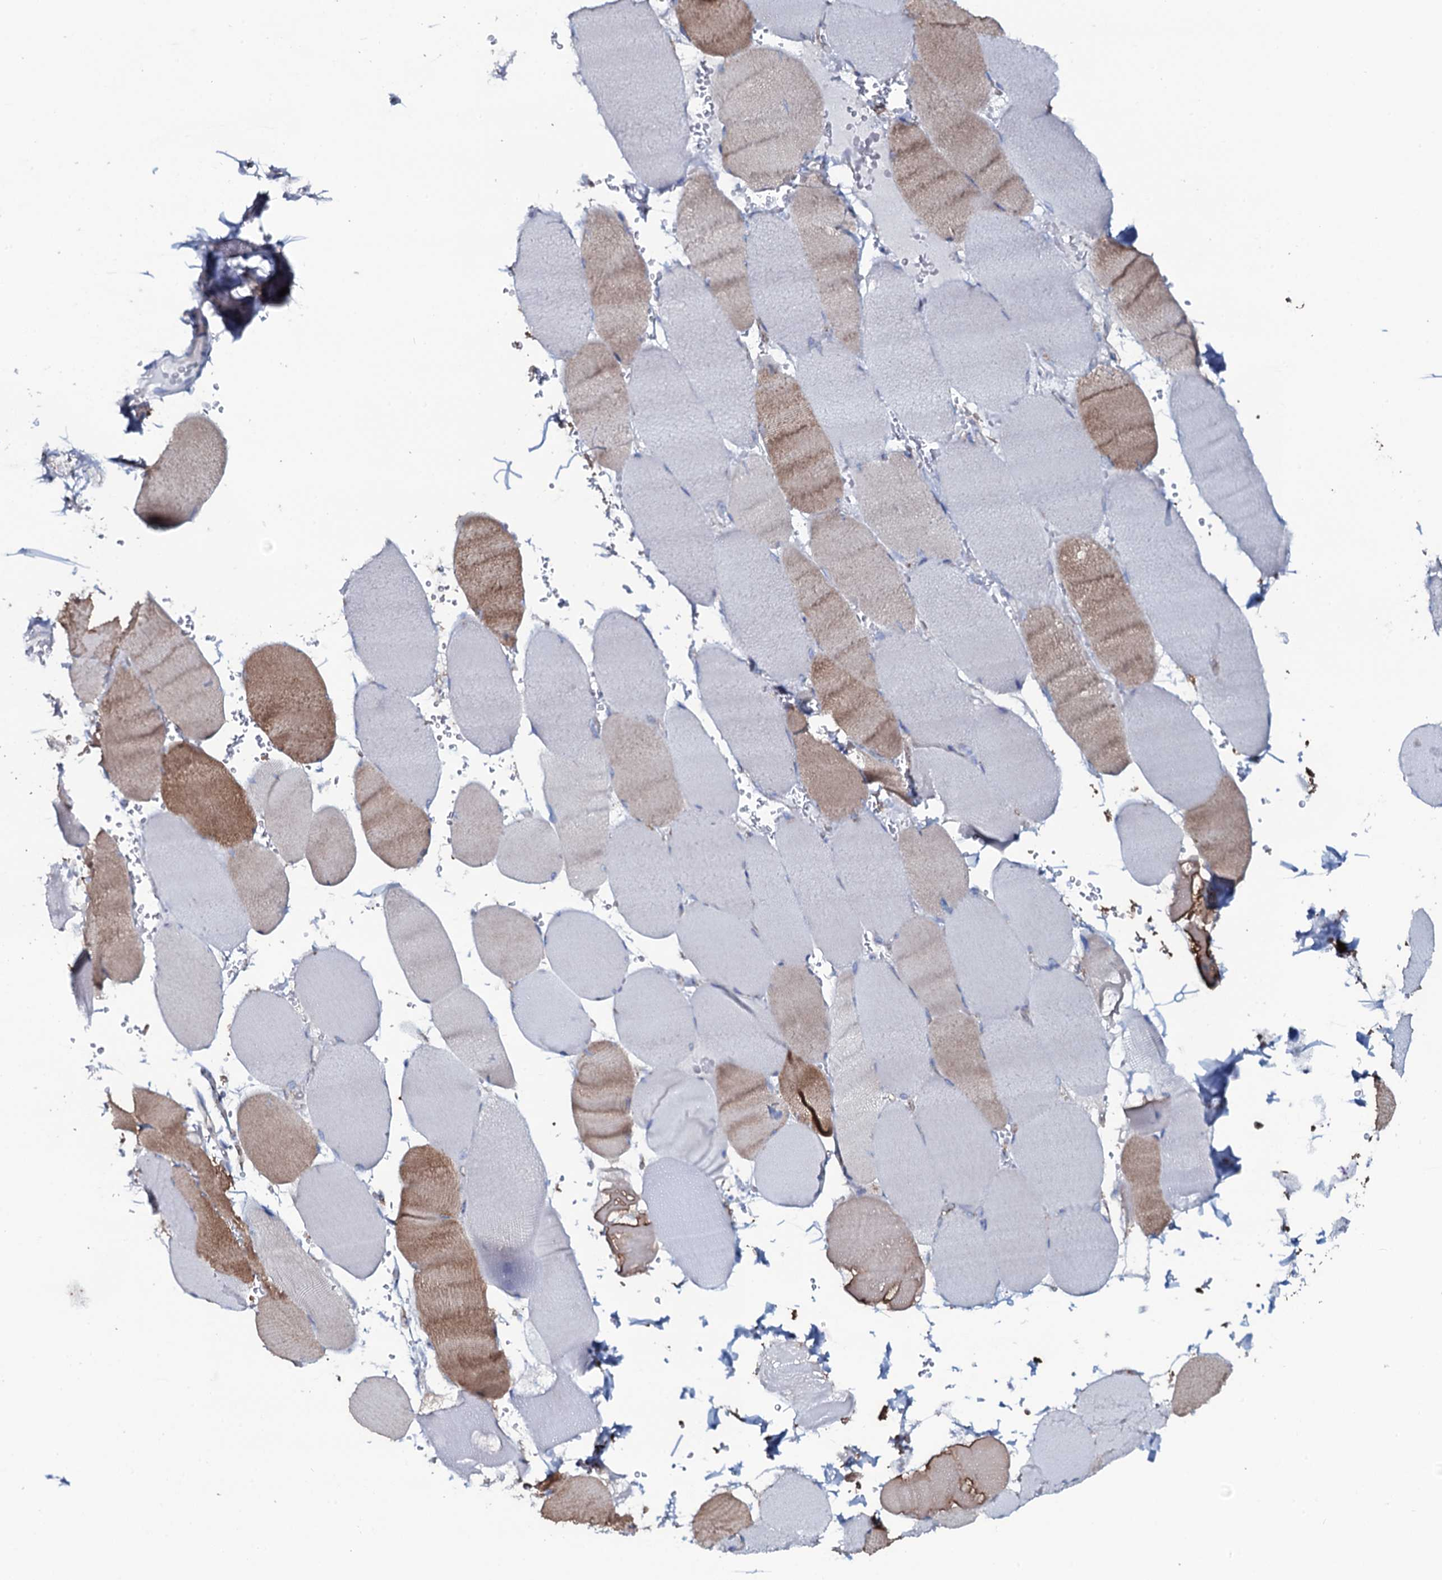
{"staining": {"intensity": "moderate", "quantity": "<25%", "location": "cytoplasmic/membranous"}, "tissue": "skeletal muscle", "cell_type": "Myocytes", "image_type": "normal", "snomed": [{"axis": "morphology", "description": "Normal tissue, NOS"}, {"axis": "topography", "description": "Skeletal muscle"}, {"axis": "topography", "description": "Head-Neck"}], "caption": "Skeletal muscle stained with immunohistochemistry displays moderate cytoplasmic/membranous expression in about <25% of myocytes.", "gene": "OSBPL2", "patient": {"sex": "male", "age": 66}}